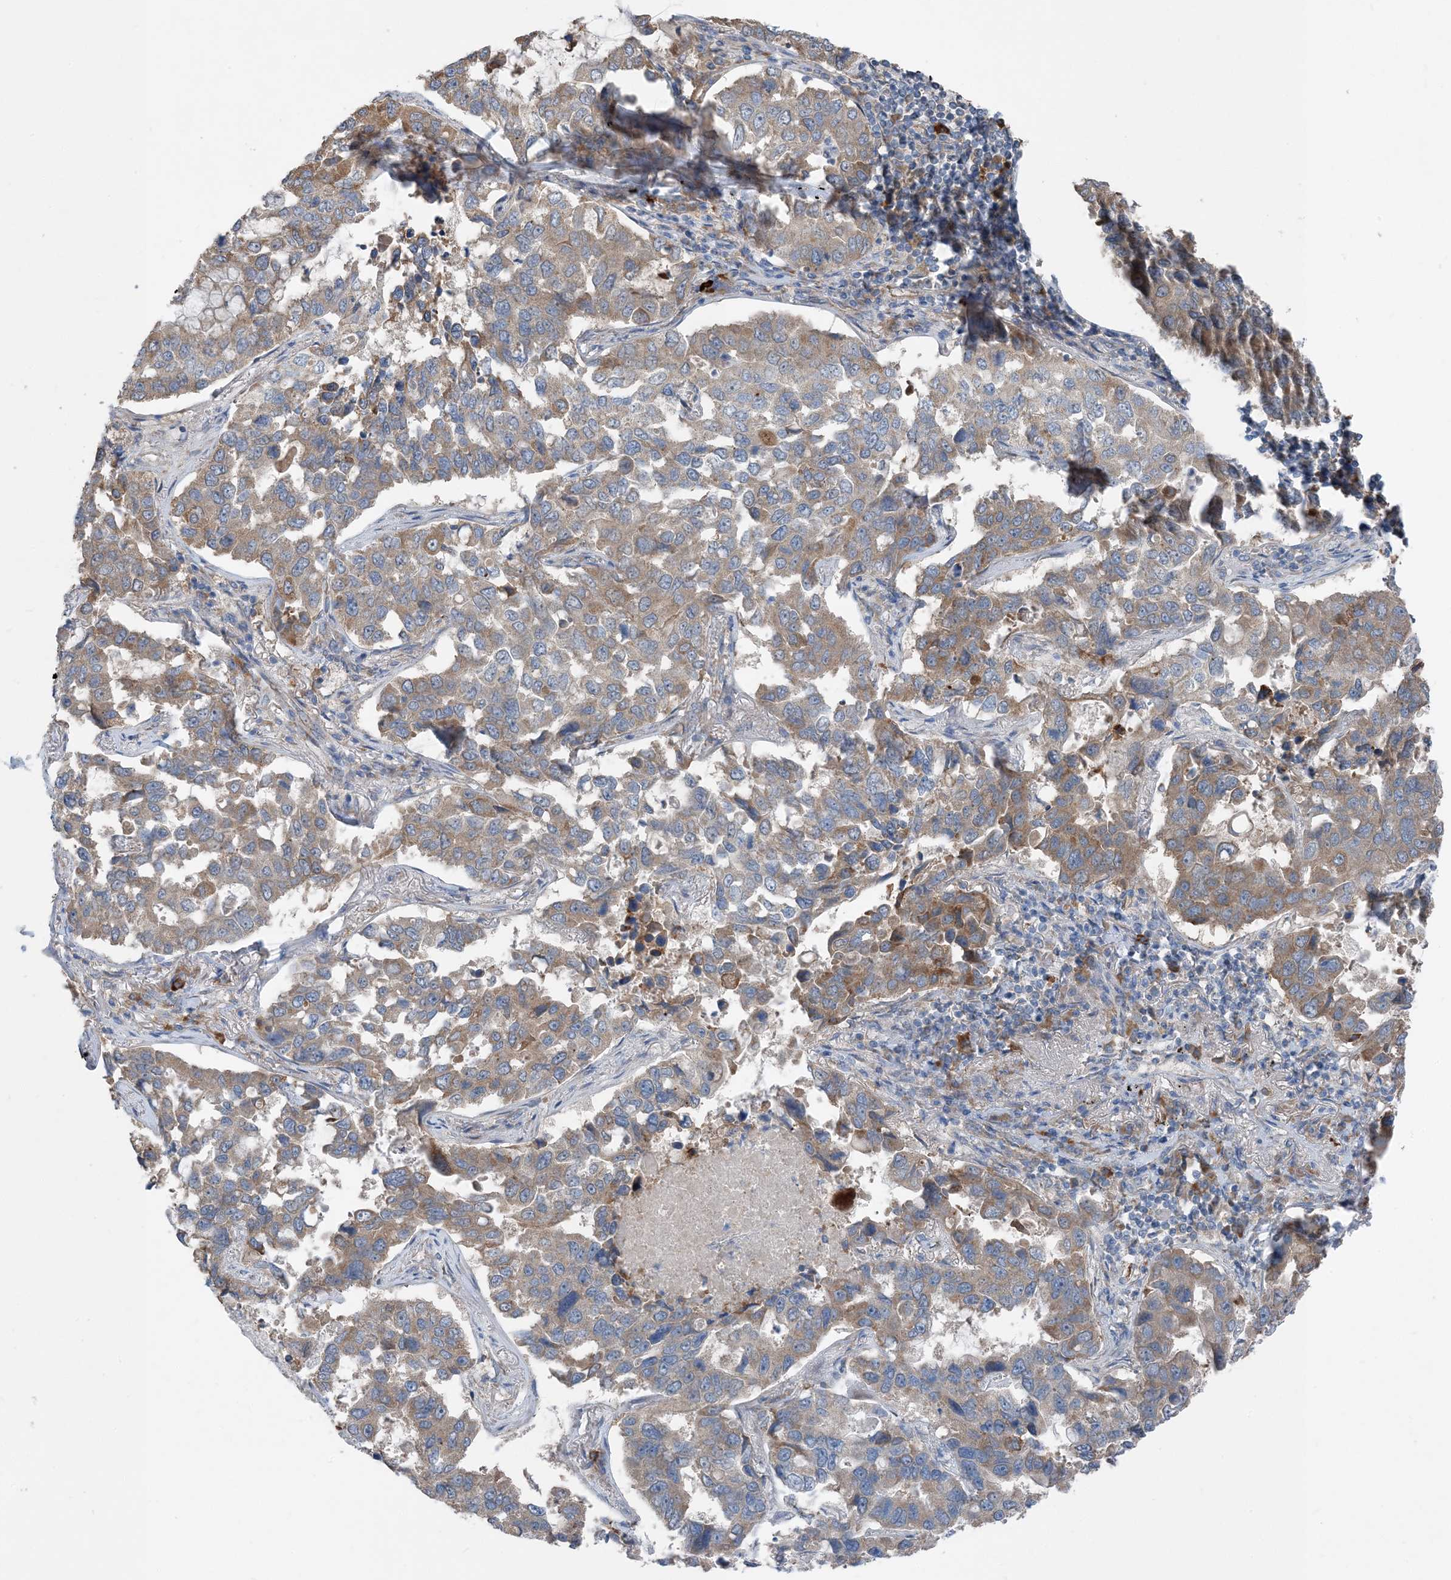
{"staining": {"intensity": "moderate", "quantity": ">75%", "location": "cytoplasmic/membranous"}, "tissue": "lung cancer", "cell_type": "Tumor cells", "image_type": "cancer", "snomed": [{"axis": "morphology", "description": "Adenocarcinoma, NOS"}, {"axis": "topography", "description": "Lung"}], "caption": "IHC (DAB) staining of lung adenocarcinoma reveals moderate cytoplasmic/membranous protein staining in approximately >75% of tumor cells. The staining was performed using DAB (3,3'-diaminobenzidine), with brown indicating positive protein expression. Nuclei are stained blue with hematoxylin.", "gene": "DHX30", "patient": {"sex": "male", "age": 64}}